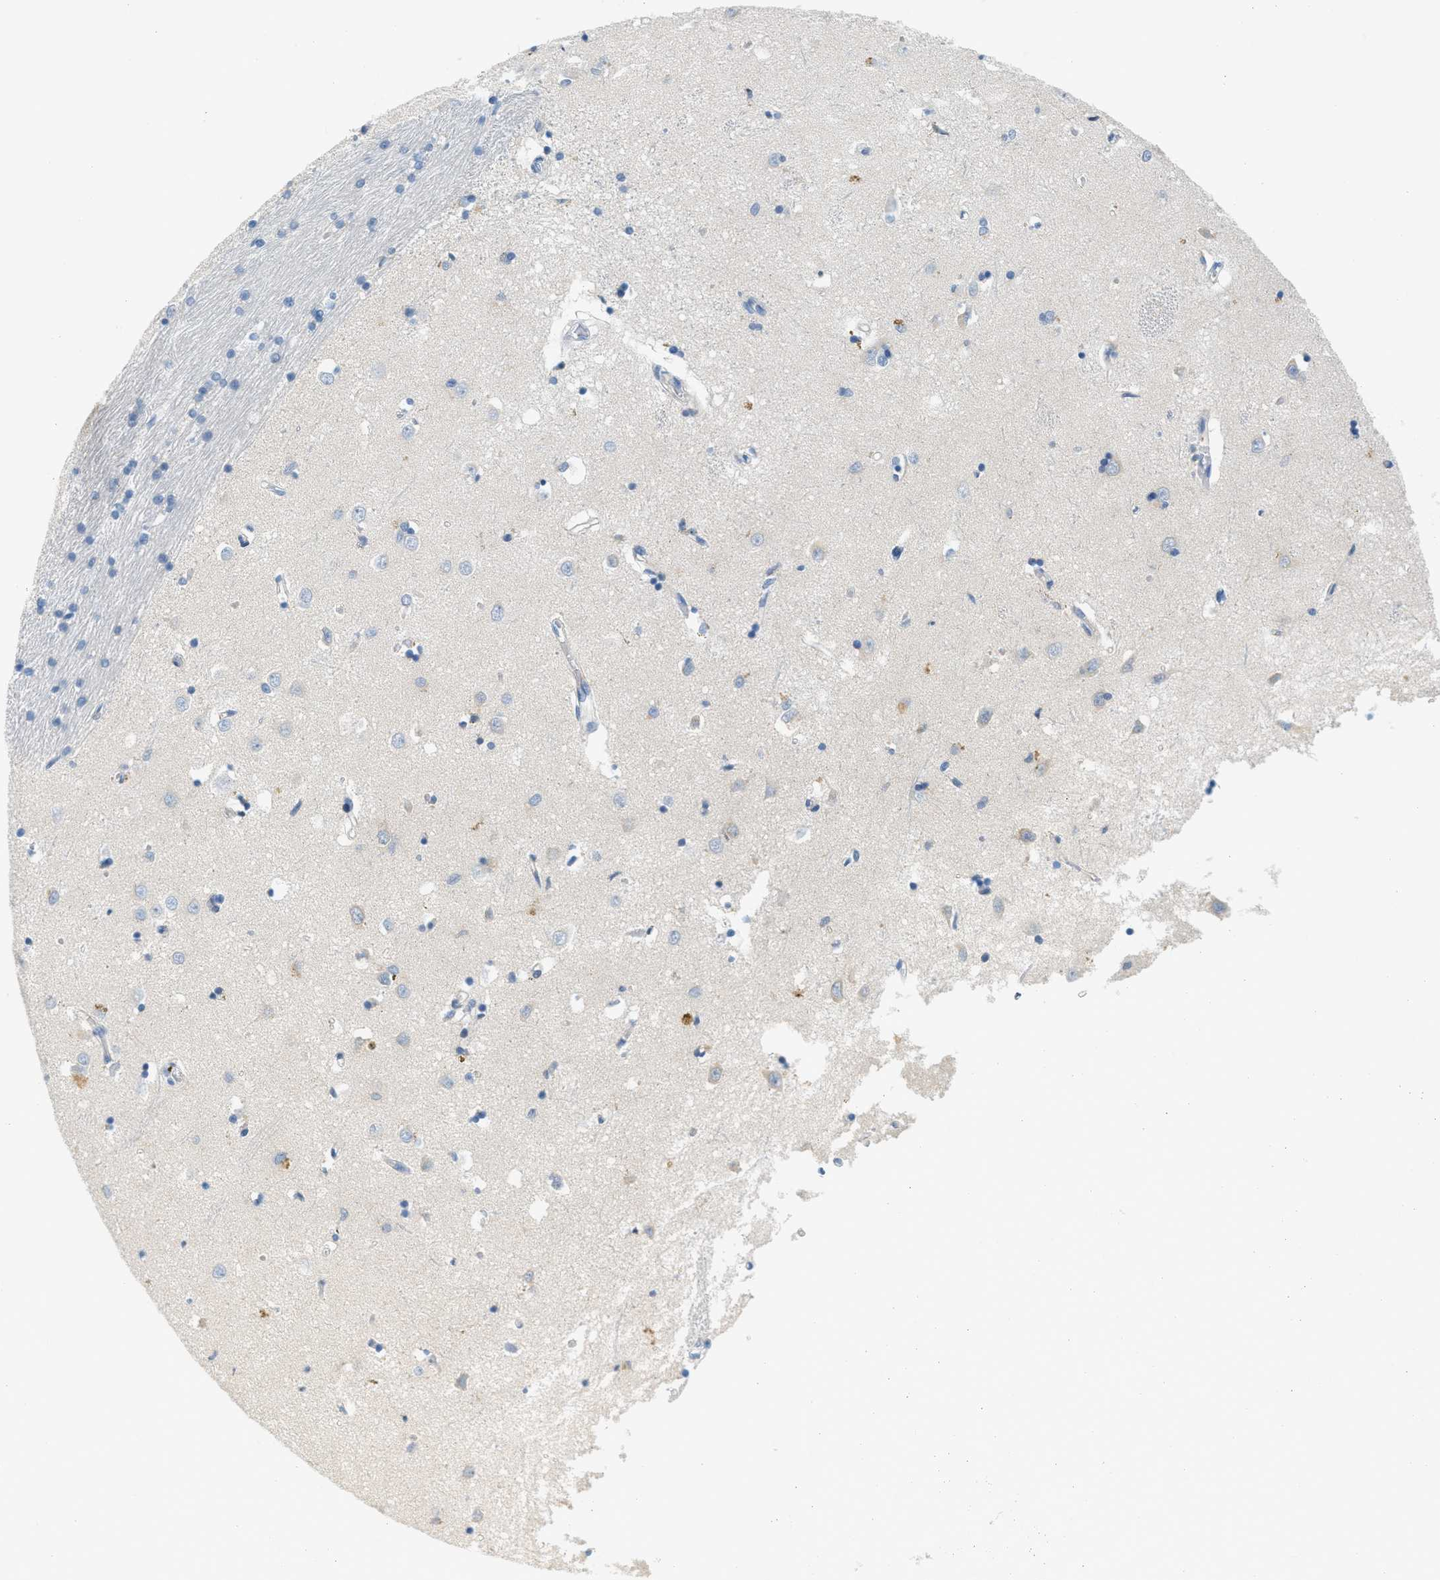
{"staining": {"intensity": "negative", "quantity": "none", "location": "none"}, "tissue": "caudate", "cell_type": "Glial cells", "image_type": "normal", "snomed": [{"axis": "morphology", "description": "Normal tissue, NOS"}, {"axis": "topography", "description": "Lateral ventricle wall"}], "caption": "Protein analysis of benign caudate shows no significant expression in glial cells.", "gene": "CYP4X1", "patient": {"sex": "female", "age": 19}}